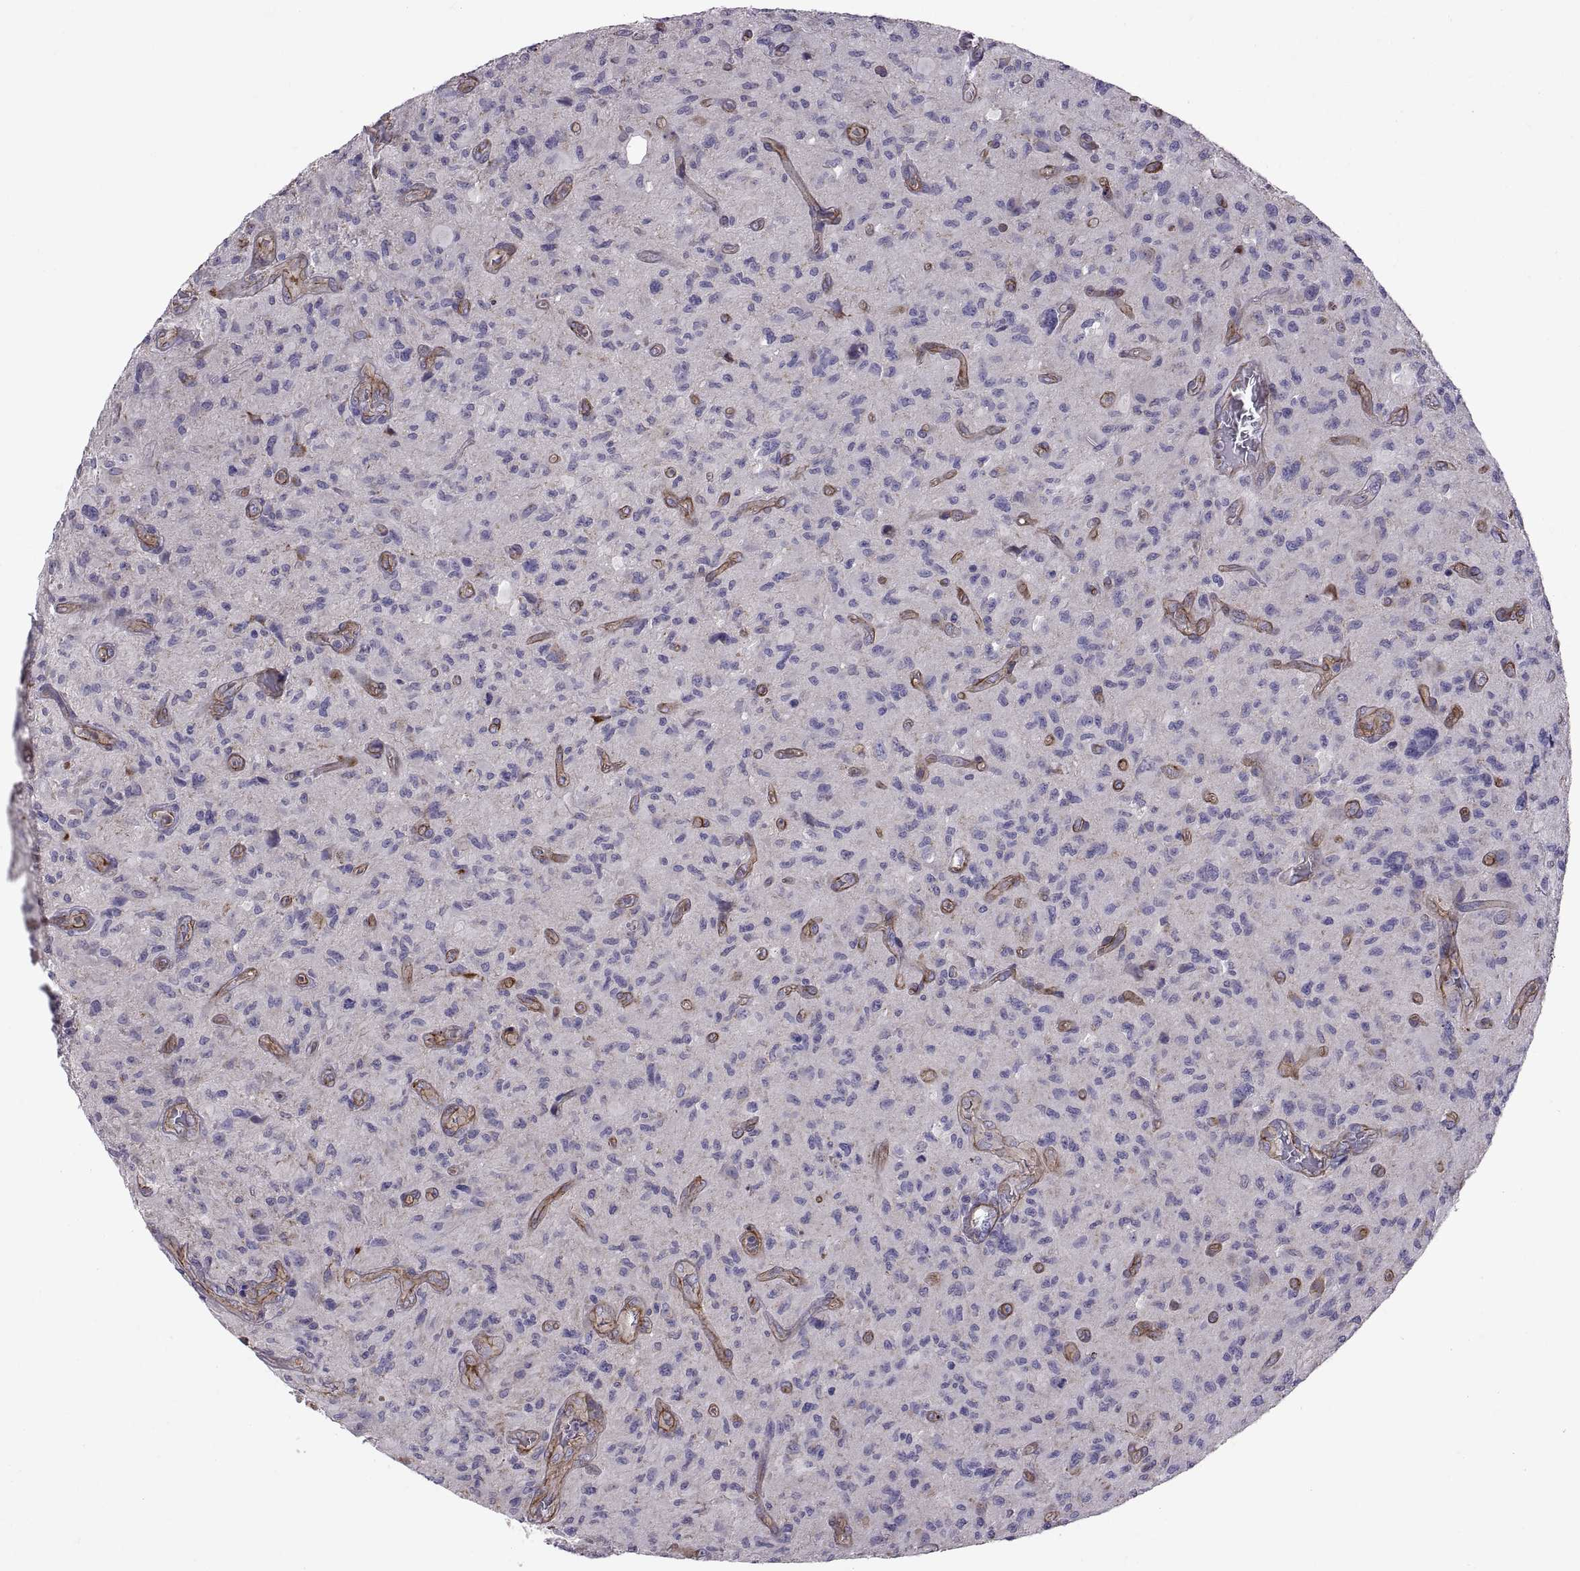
{"staining": {"intensity": "negative", "quantity": "none", "location": "none"}, "tissue": "glioma", "cell_type": "Tumor cells", "image_type": "cancer", "snomed": [{"axis": "morphology", "description": "Glioma, malignant, NOS"}, {"axis": "morphology", "description": "Glioma, malignant, High grade"}, {"axis": "topography", "description": "Brain"}], "caption": "Tumor cells show no significant staining in malignant glioma (high-grade).", "gene": "ARSL", "patient": {"sex": "female", "age": 71}}